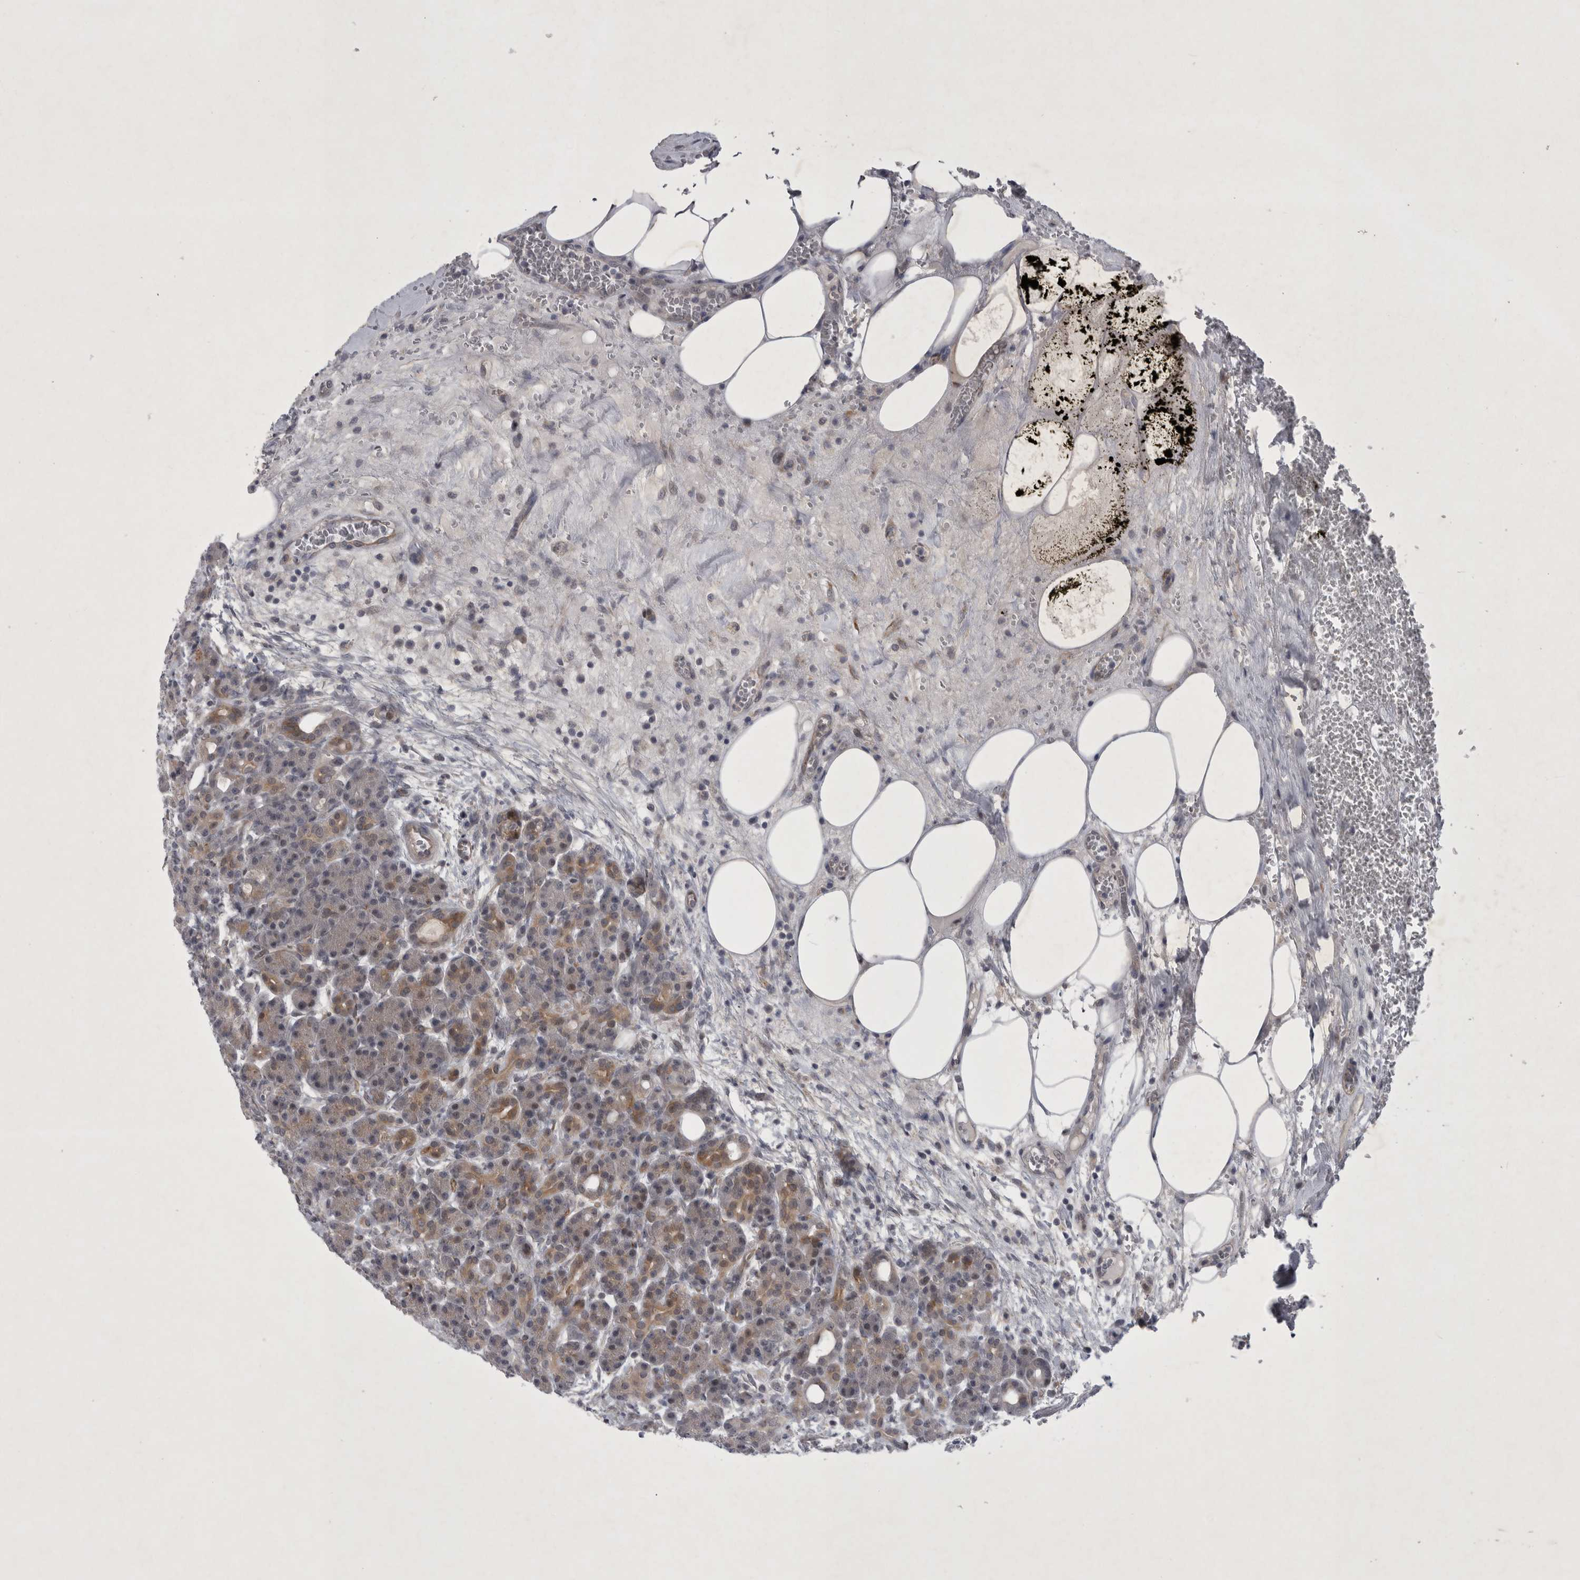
{"staining": {"intensity": "moderate", "quantity": "<25%", "location": "cytoplasmic/membranous,nuclear"}, "tissue": "pancreas", "cell_type": "Exocrine glandular cells", "image_type": "normal", "snomed": [{"axis": "morphology", "description": "Normal tissue, NOS"}, {"axis": "topography", "description": "Pancreas"}], "caption": "Pancreas stained with DAB immunohistochemistry (IHC) displays low levels of moderate cytoplasmic/membranous,nuclear staining in approximately <25% of exocrine glandular cells. (Brightfield microscopy of DAB IHC at high magnification).", "gene": "PARP11", "patient": {"sex": "male", "age": 63}}